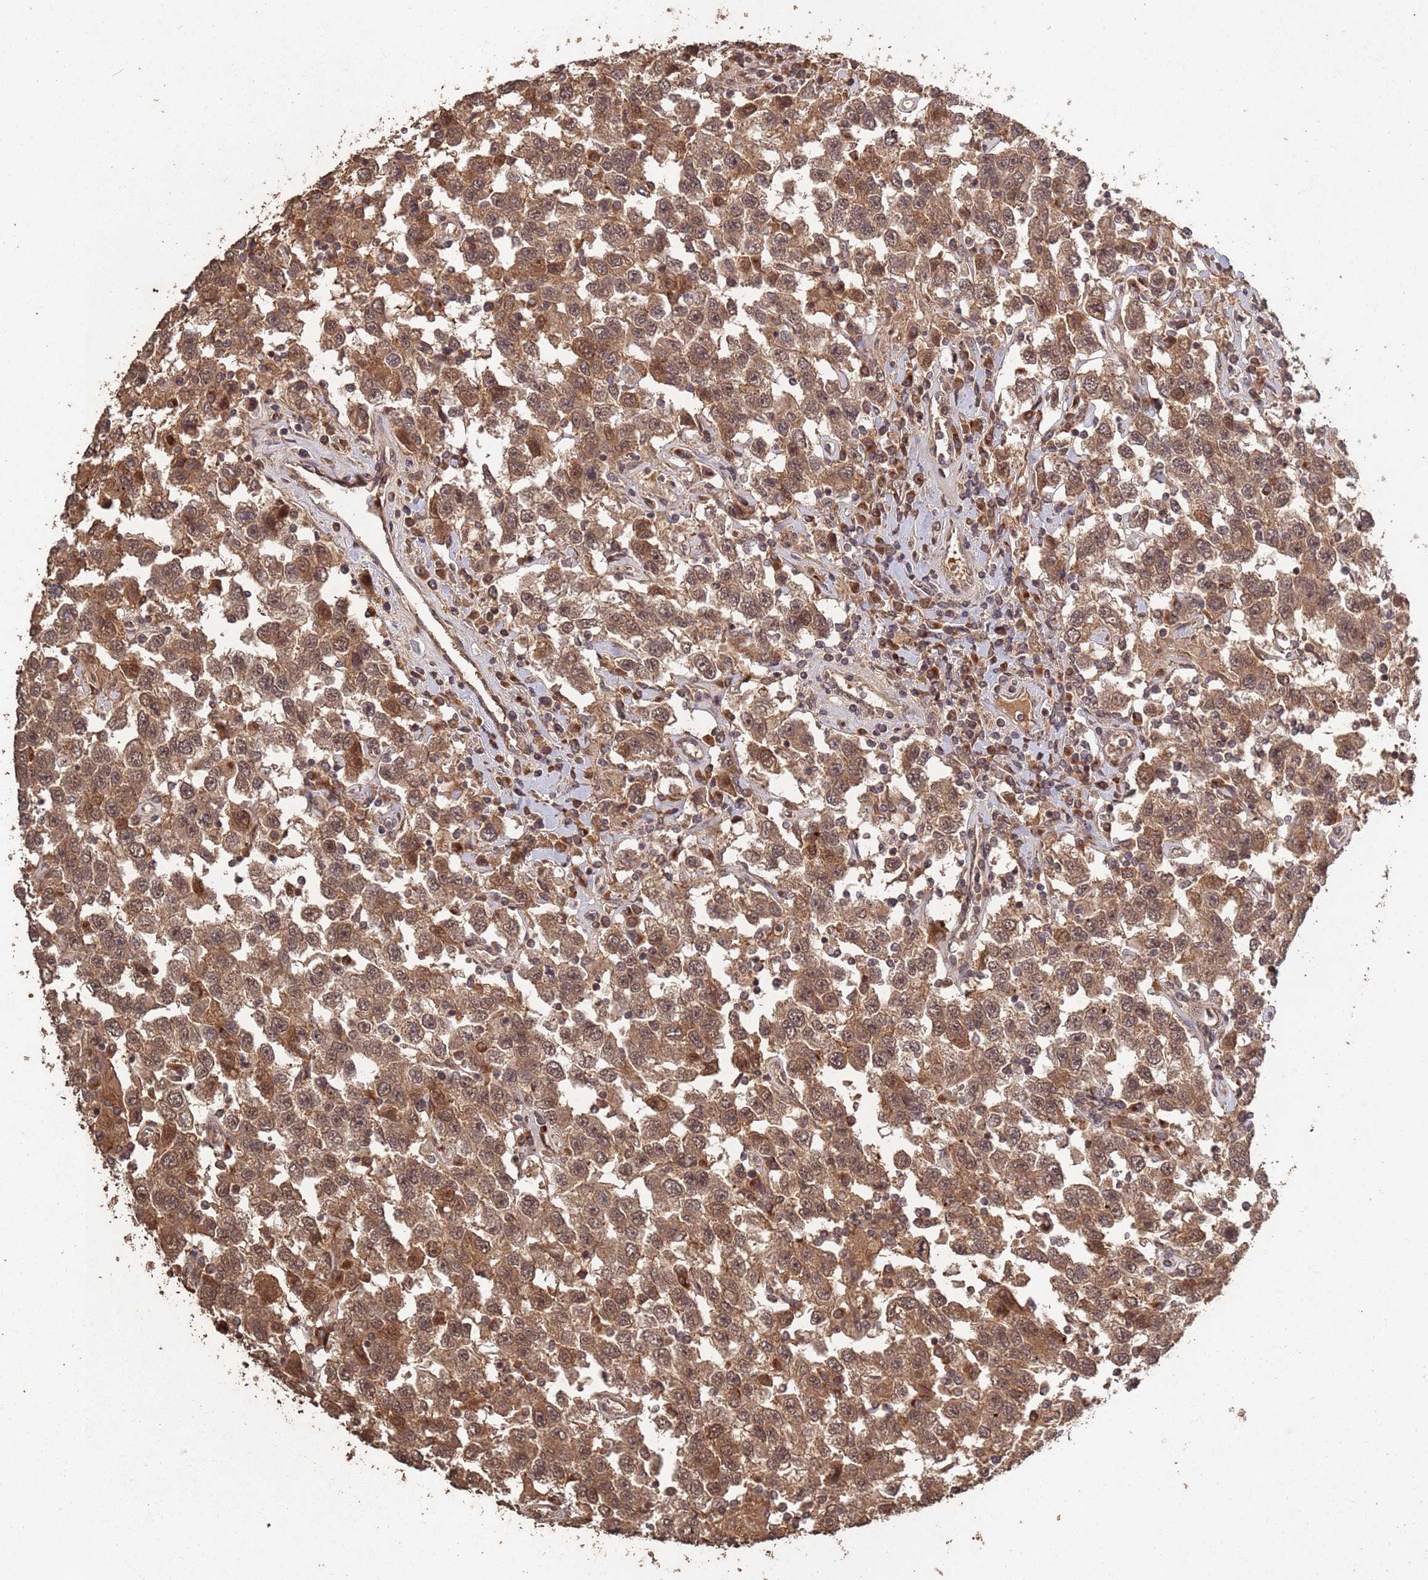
{"staining": {"intensity": "moderate", "quantity": ">75%", "location": "cytoplasmic/membranous,nuclear"}, "tissue": "testis cancer", "cell_type": "Tumor cells", "image_type": "cancer", "snomed": [{"axis": "morphology", "description": "Seminoma, NOS"}, {"axis": "topography", "description": "Testis"}], "caption": "This is an image of IHC staining of testis cancer, which shows moderate staining in the cytoplasmic/membranous and nuclear of tumor cells.", "gene": "FRAT1", "patient": {"sex": "male", "age": 41}}